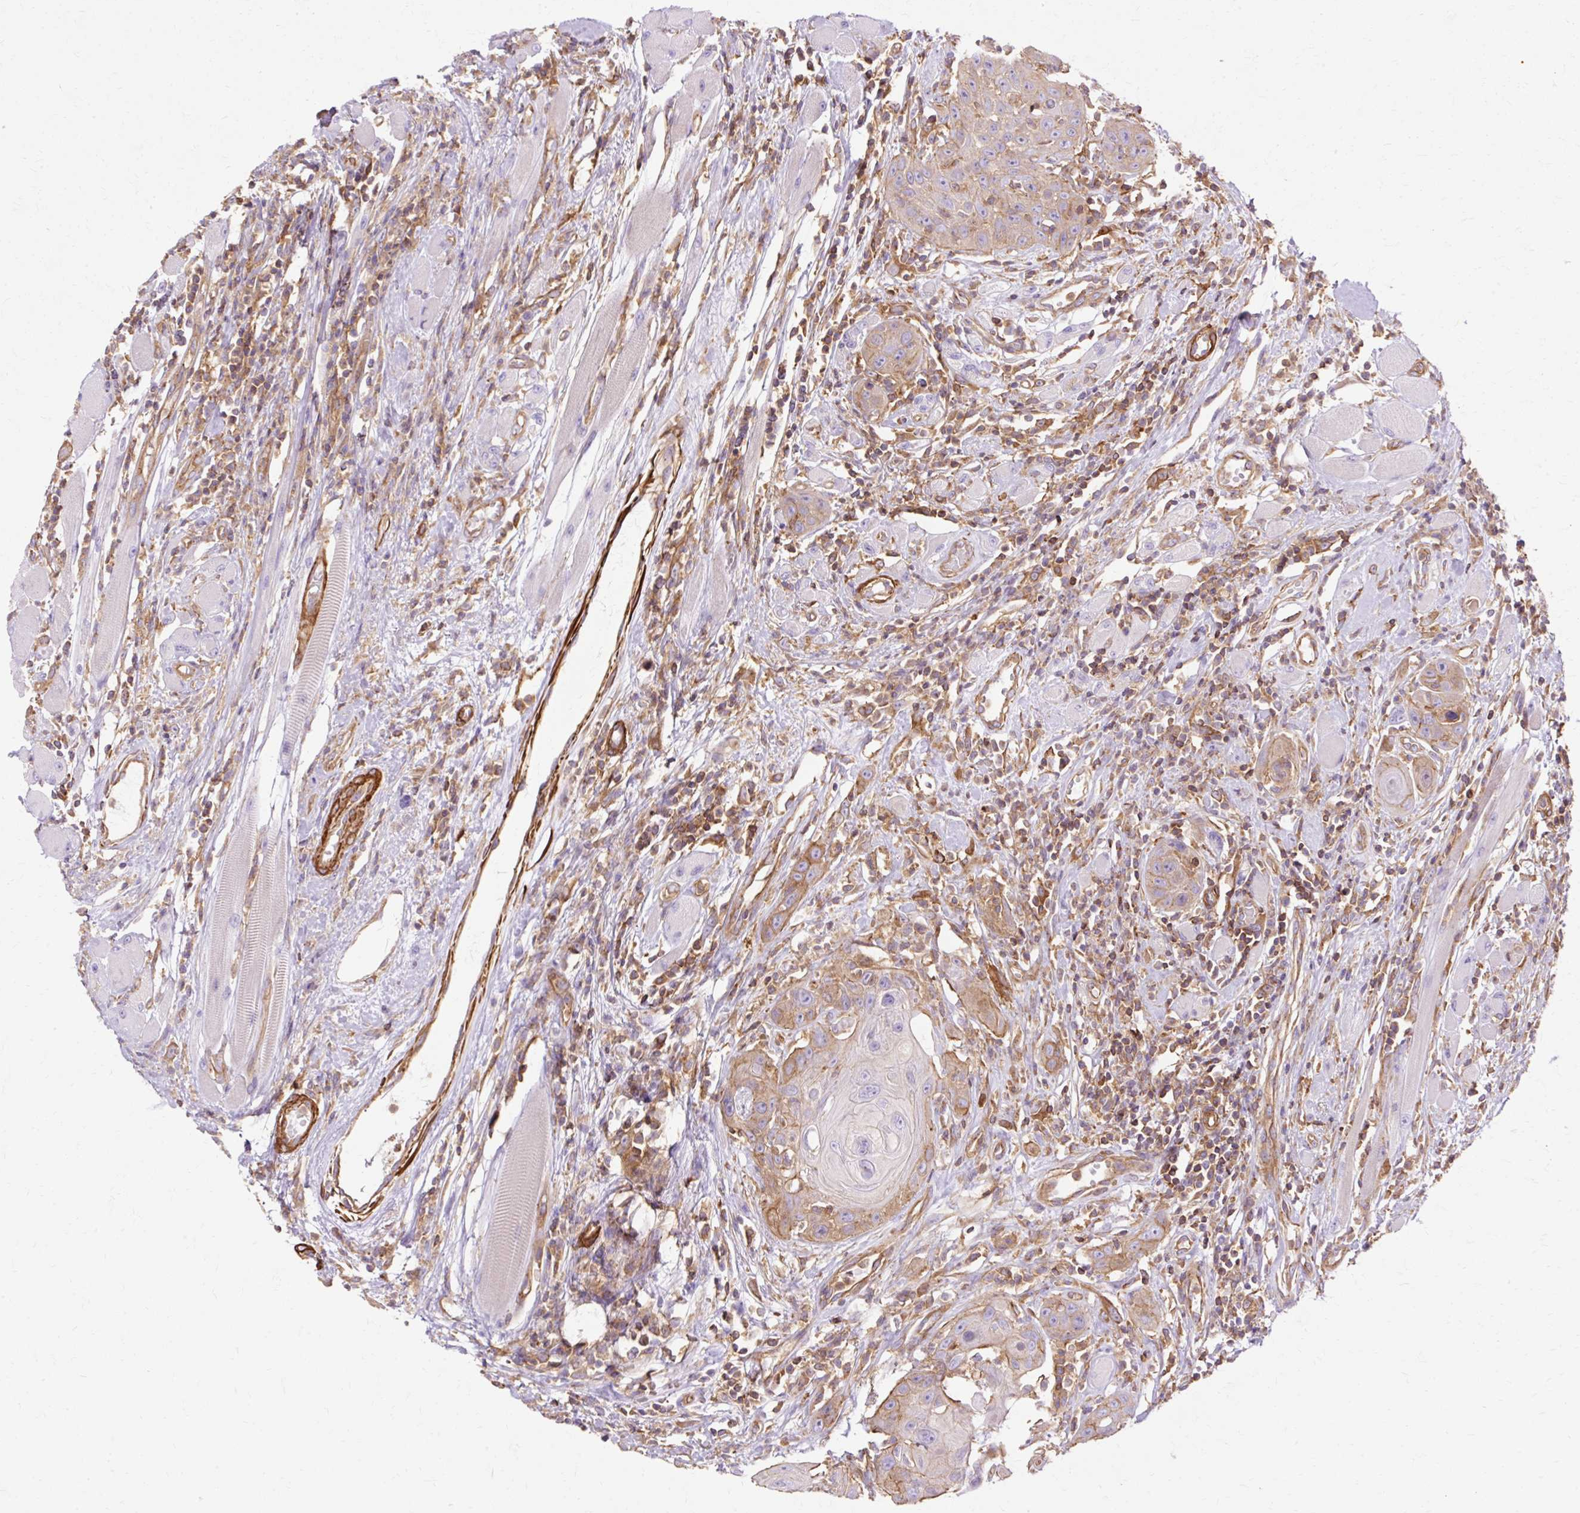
{"staining": {"intensity": "moderate", "quantity": "25%-75%", "location": "cytoplasmic/membranous"}, "tissue": "head and neck cancer", "cell_type": "Tumor cells", "image_type": "cancer", "snomed": [{"axis": "morphology", "description": "Squamous cell carcinoma, NOS"}, {"axis": "topography", "description": "Head-Neck"}], "caption": "Tumor cells exhibit medium levels of moderate cytoplasmic/membranous positivity in approximately 25%-75% of cells in human head and neck cancer (squamous cell carcinoma).", "gene": "TBC1D2B", "patient": {"sex": "female", "age": 59}}